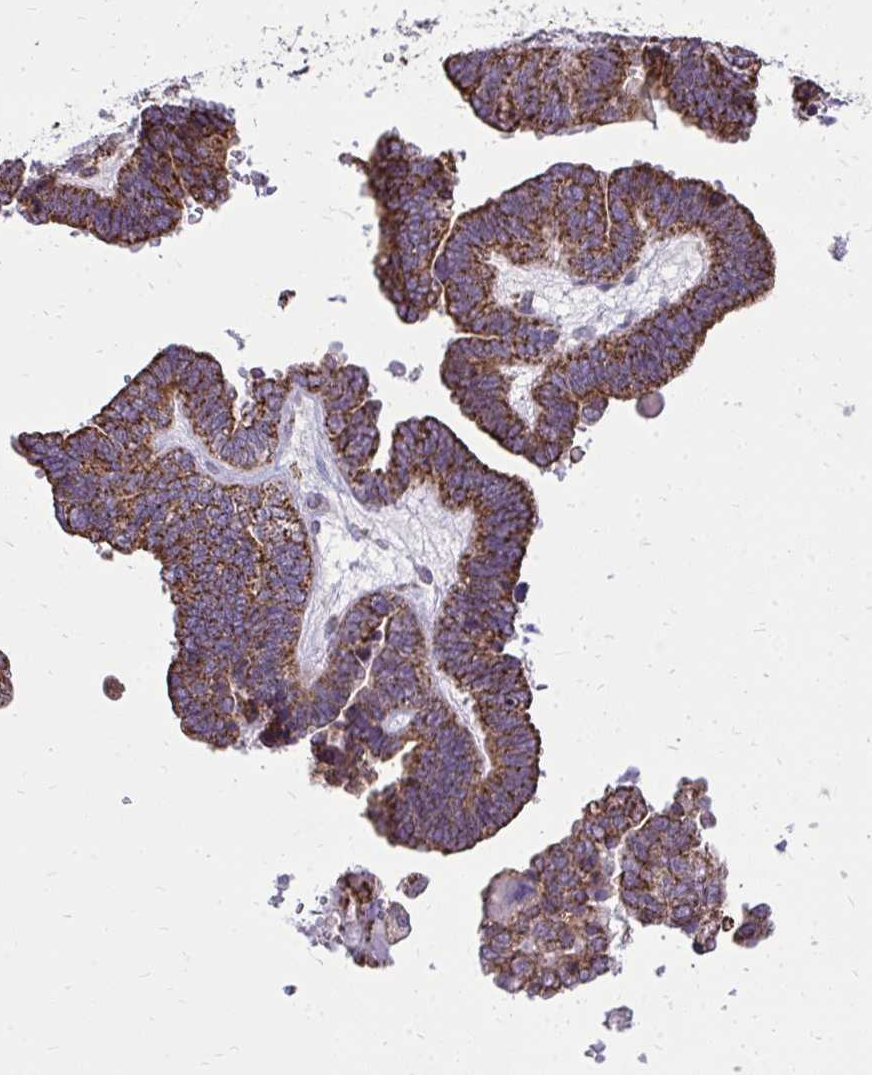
{"staining": {"intensity": "strong", "quantity": ">75%", "location": "cytoplasmic/membranous"}, "tissue": "ovarian cancer", "cell_type": "Tumor cells", "image_type": "cancer", "snomed": [{"axis": "morphology", "description": "Cystadenocarcinoma, serous, NOS"}, {"axis": "topography", "description": "Ovary"}], "caption": "Ovarian serous cystadenocarcinoma stained with a protein marker demonstrates strong staining in tumor cells.", "gene": "SLC7A5", "patient": {"sex": "female", "age": 51}}